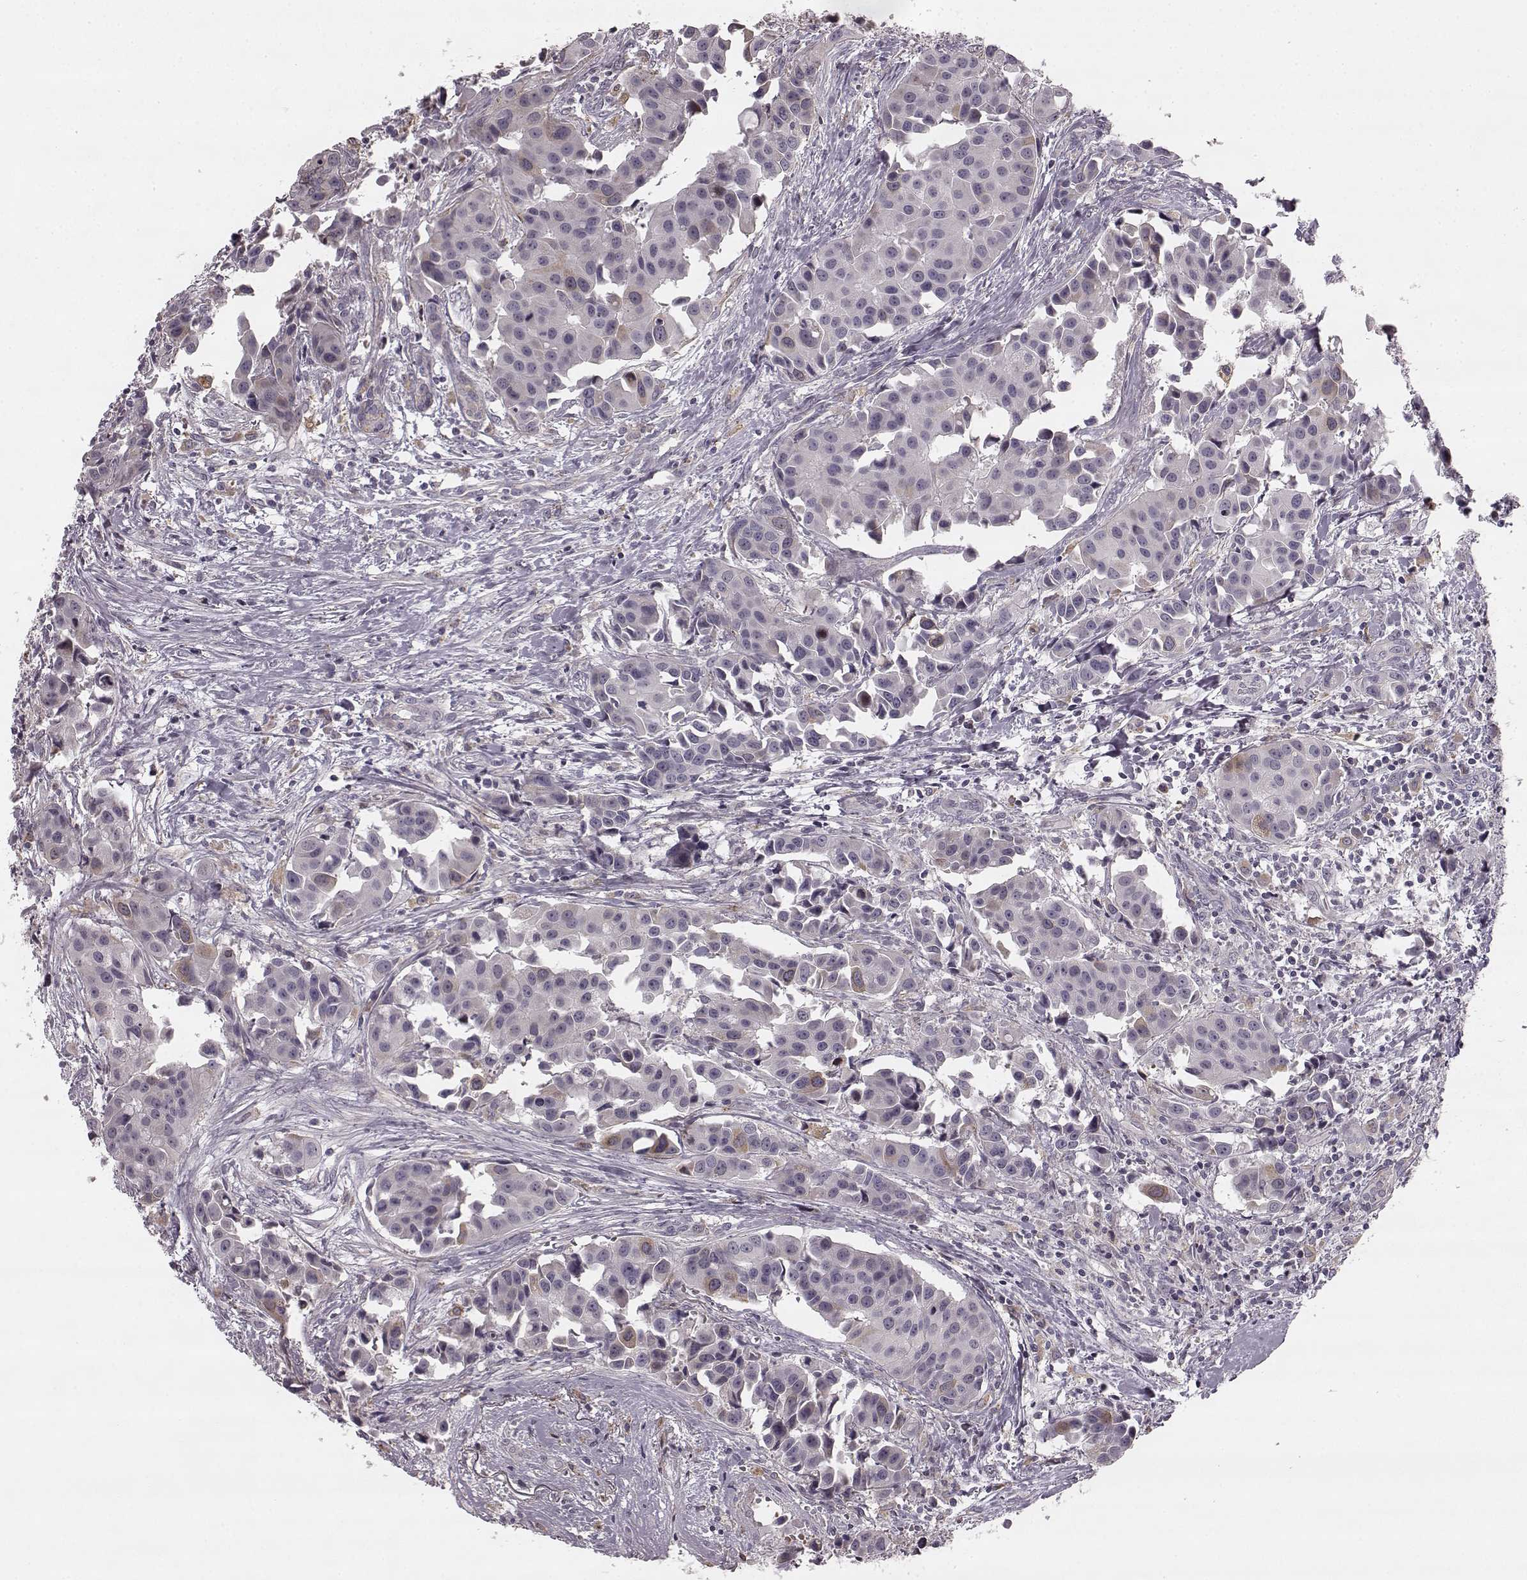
{"staining": {"intensity": "weak", "quantity": "<25%", "location": "cytoplasmic/membranous"}, "tissue": "head and neck cancer", "cell_type": "Tumor cells", "image_type": "cancer", "snomed": [{"axis": "morphology", "description": "Adenocarcinoma, NOS"}, {"axis": "topography", "description": "Head-Neck"}], "caption": "Tumor cells show no significant positivity in head and neck cancer. The staining is performed using DAB (3,3'-diaminobenzidine) brown chromogen with nuclei counter-stained in using hematoxylin.", "gene": "HMMR", "patient": {"sex": "male", "age": 76}}